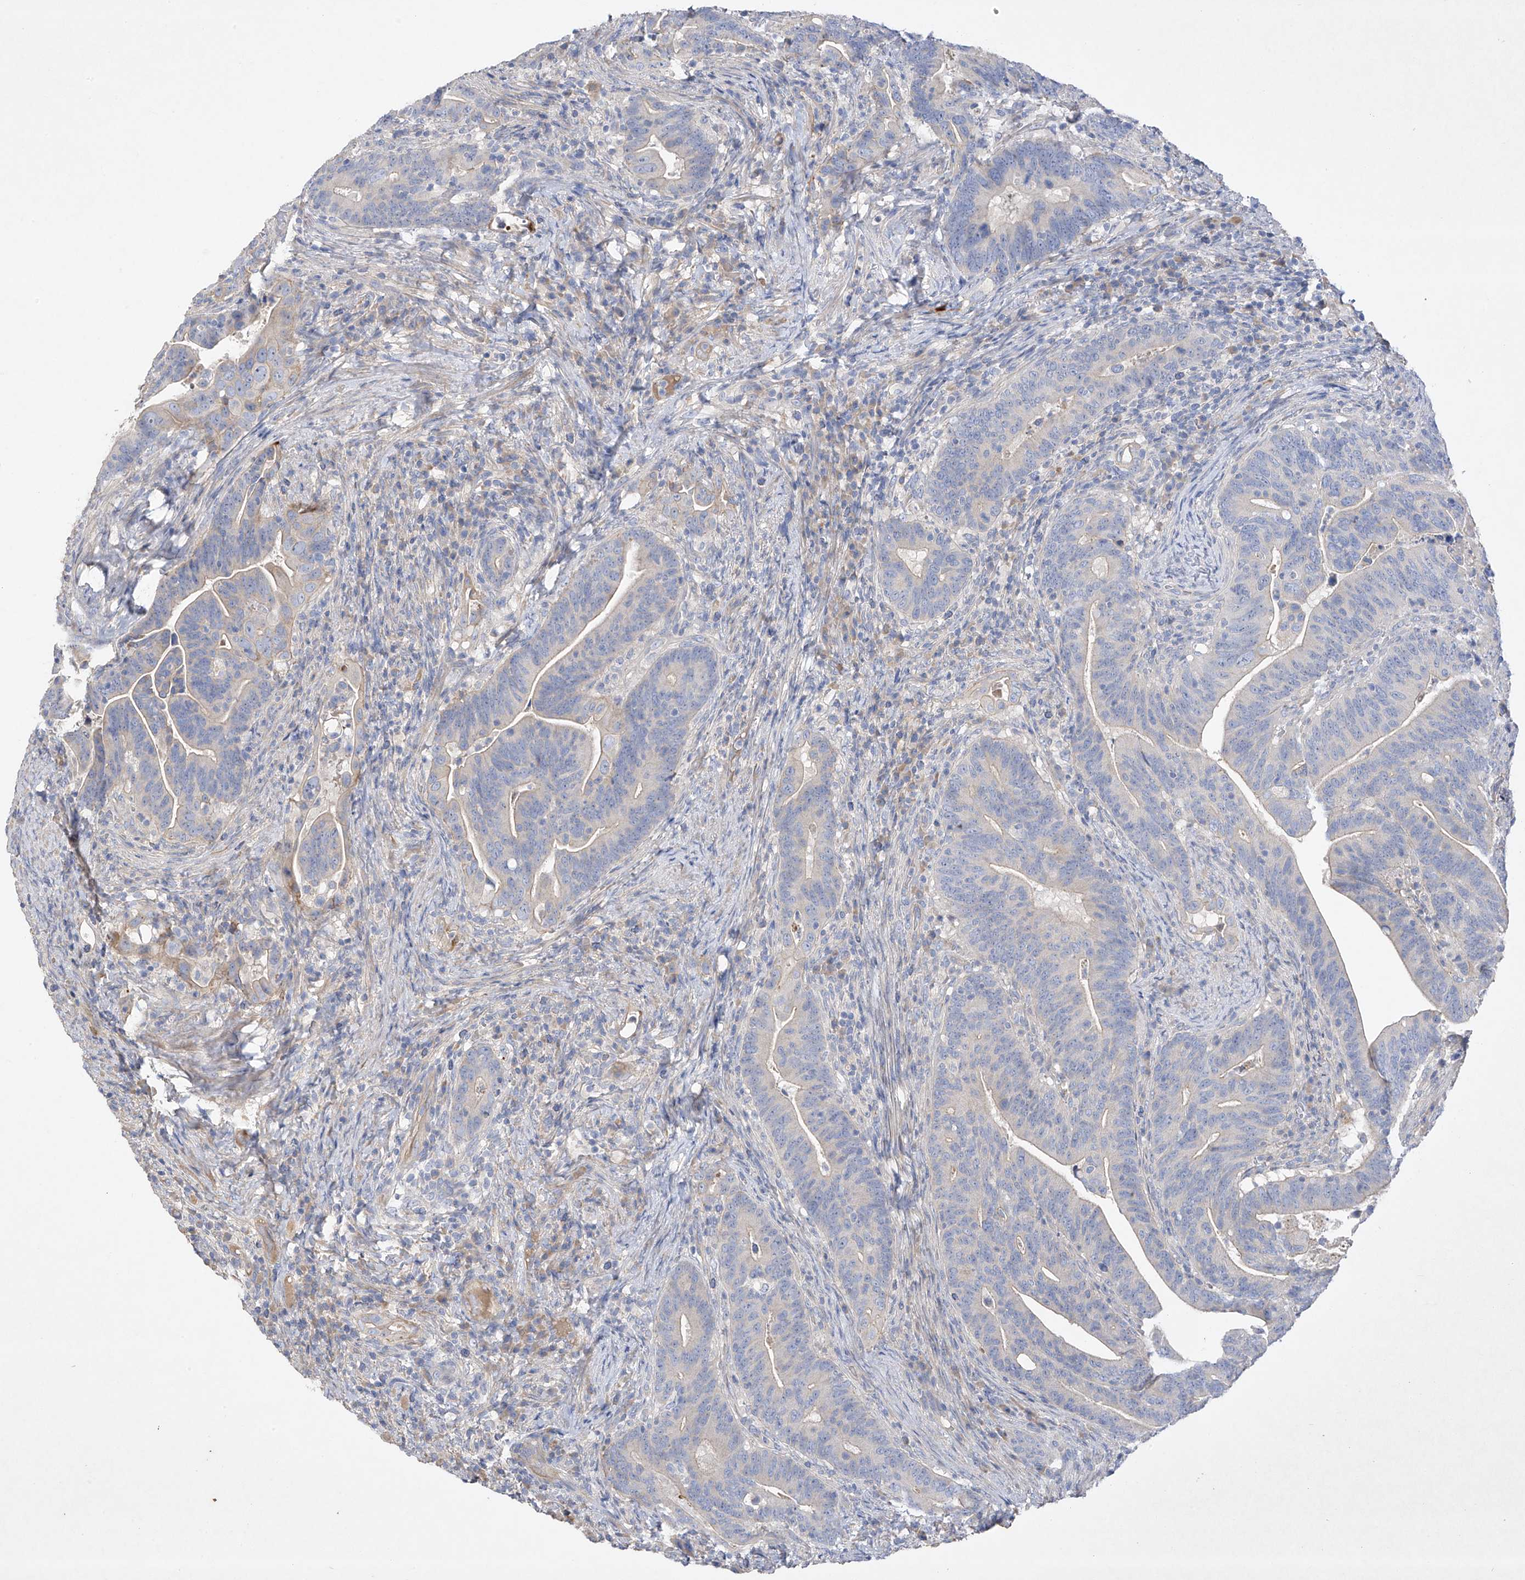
{"staining": {"intensity": "weak", "quantity": "<25%", "location": "cytoplasmic/membranous"}, "tissue": "colorectal cancer", "cell_type": "Tumor cells", "image_type": "cancer", "snomed": [{"axis": "morphology", "description": "Adenocarcinoma, NOS"}, {"axis": "topography", "description": "Colon"}], "caption": "Immunohistochemistry image of neoplastic tissue: human colorectal cancer (adenocarcinoma) stained with DAB shows no significant protein positivity in tumor cells.", "gene": "PRSS12", "patient": {"sex": "female", "age": 66}}